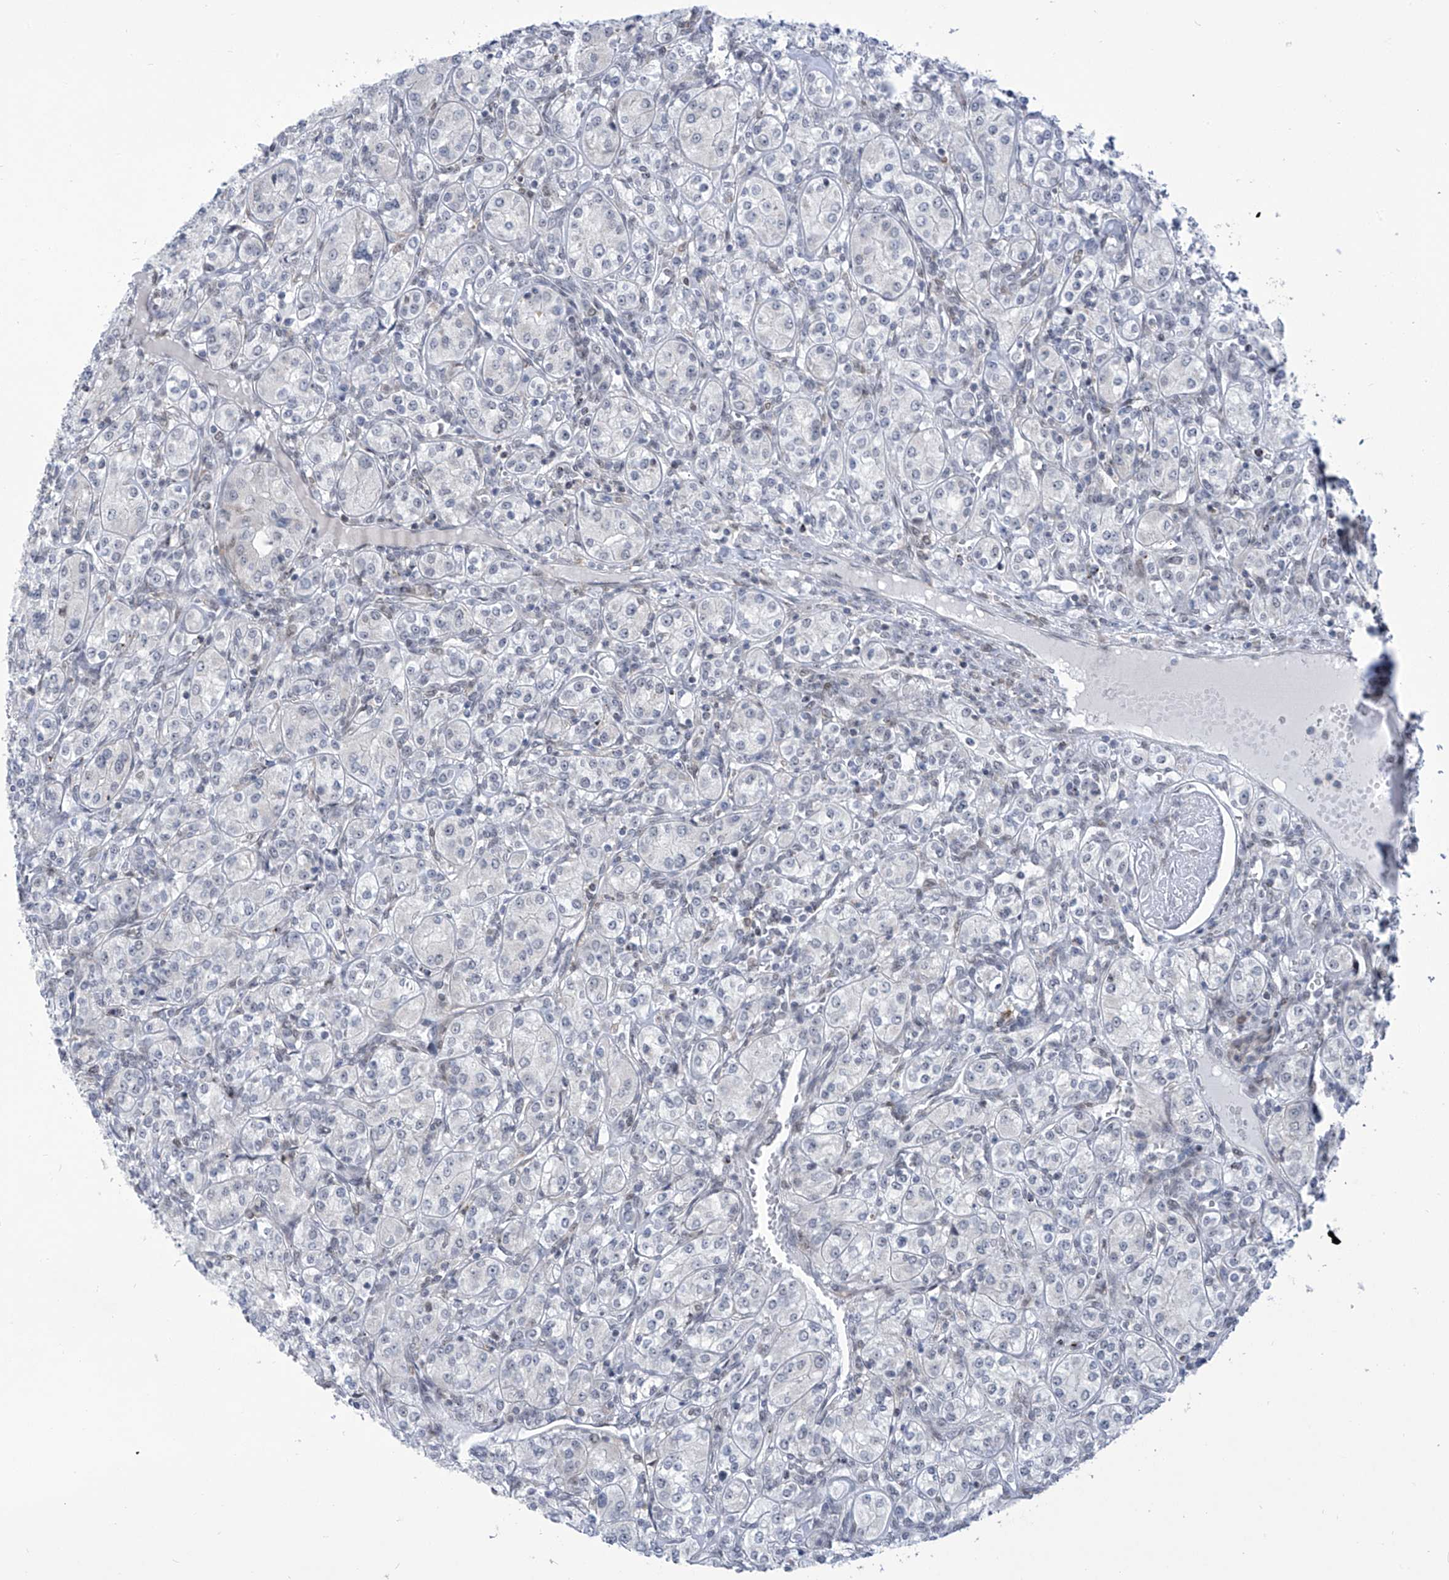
{"staining": {"intensity": "negative", "quantity": "none", "location": "none"}, "tissue": "renal cancer", "cell_type": "Tumor cells", "image_type": "cancer", "snomed": [{"axis": "morphology", "description": "Adenocarcinoma, NOS"}, {"axis": "topography", "description": "Kidney"}], "caption": "Tumor cells show no significant staining in renal cancer (adenocarcinoma).", "gene": "CEP290", "patient": {"sex": "male", "age": 77}}